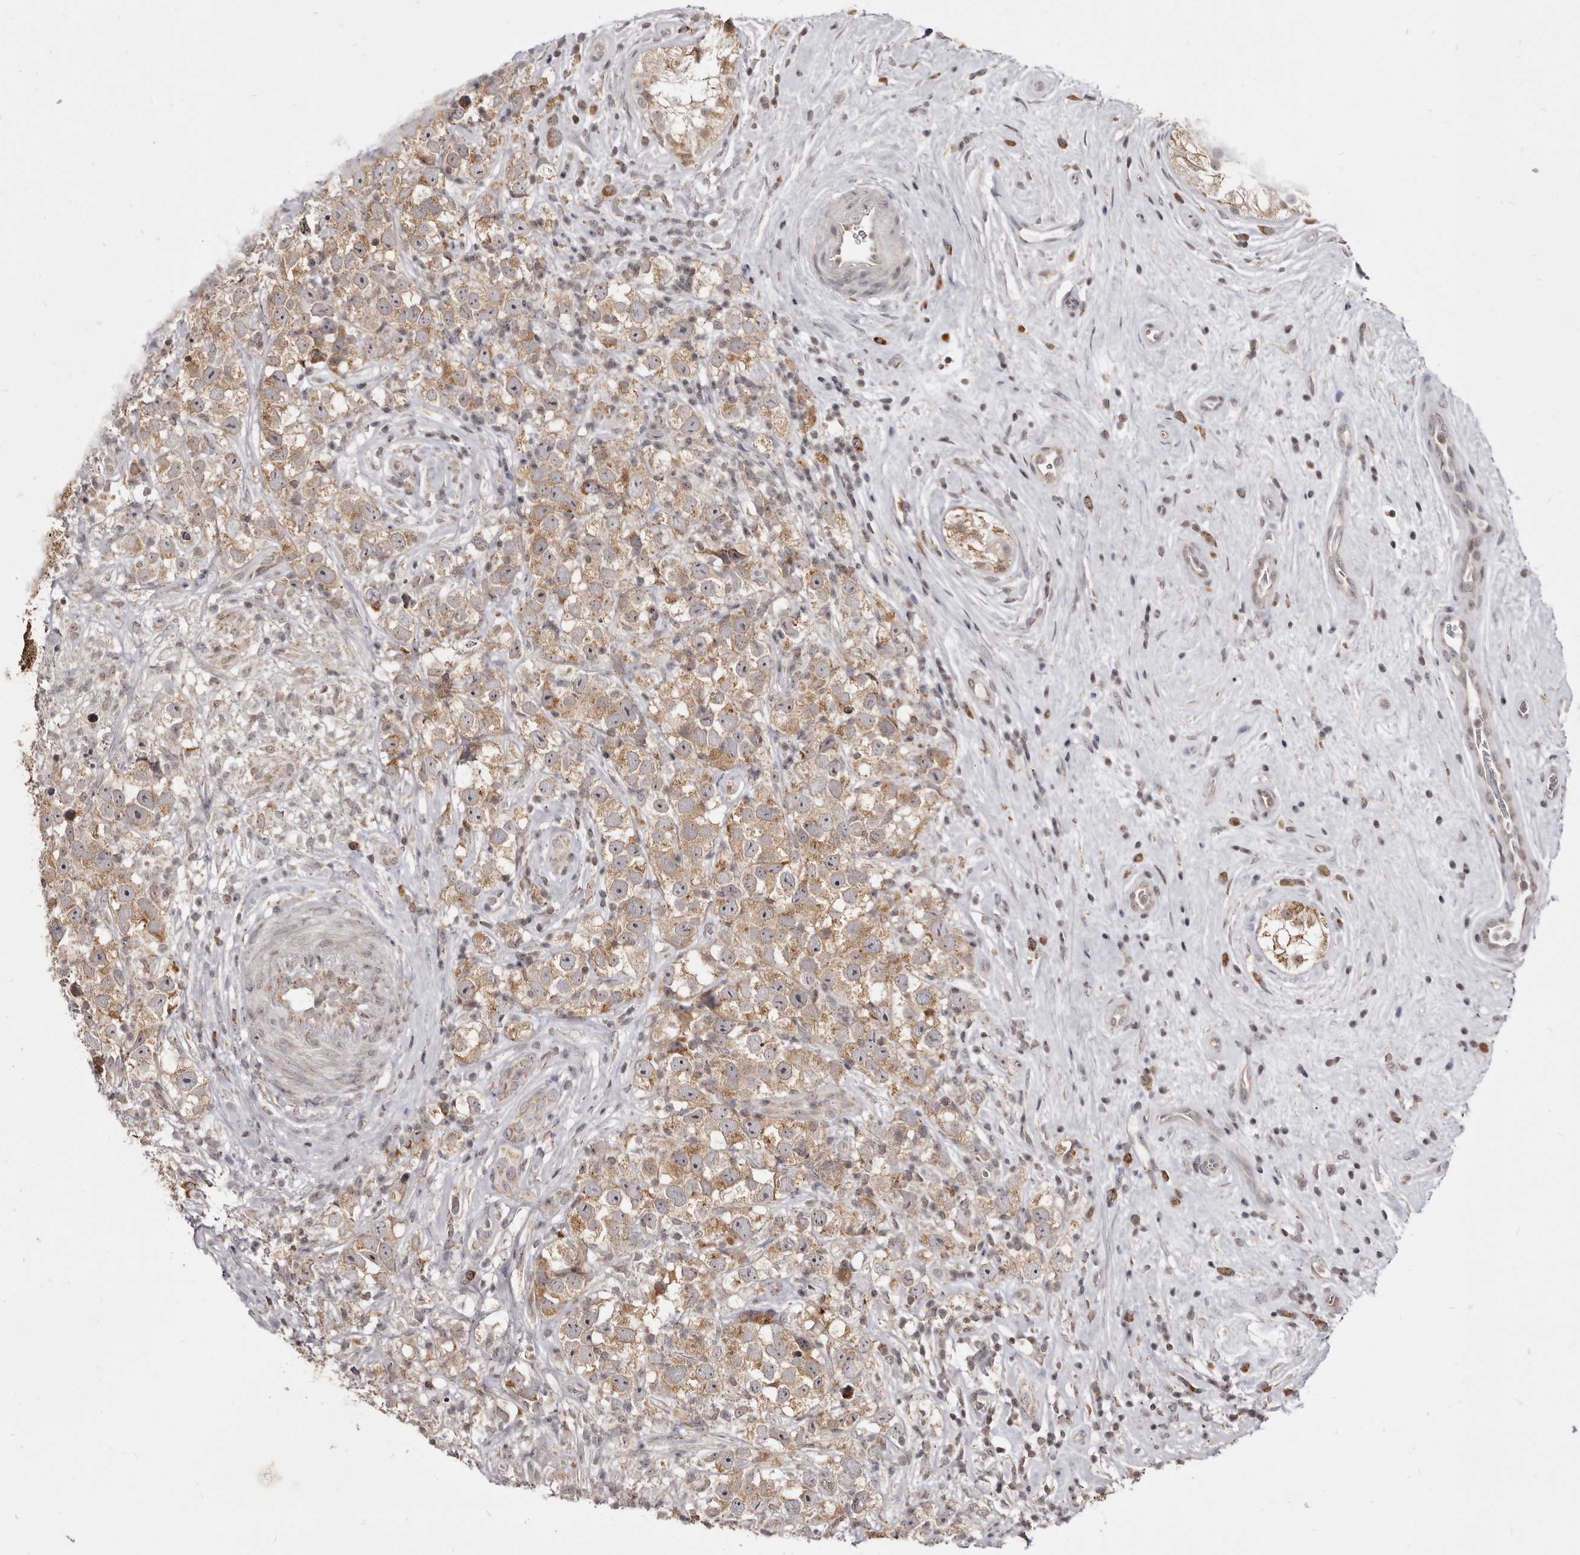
{"staining": {"intensity": "moderate", "quantity": ">75%", "location": "cytoplasmic/membranous"}, "tissue": "testis cancer", "cell_type": "Tumor cells", "image_type": "cancer", "snomed": [{"axis": "morphology", "description": "Seminoma, NOS"}, {"axis": "topography", "description": "Testis"}], "caption": "Immunohistochemistry (IHC) photomicrograph of testis cancer stained for a protein (brown), which displays medium levels of moderate cytoplasmic/membranous expression in about >75% of tumor cells.", "gene": "THUMPD1", "patient": {"sex": "male", "age": 49}}